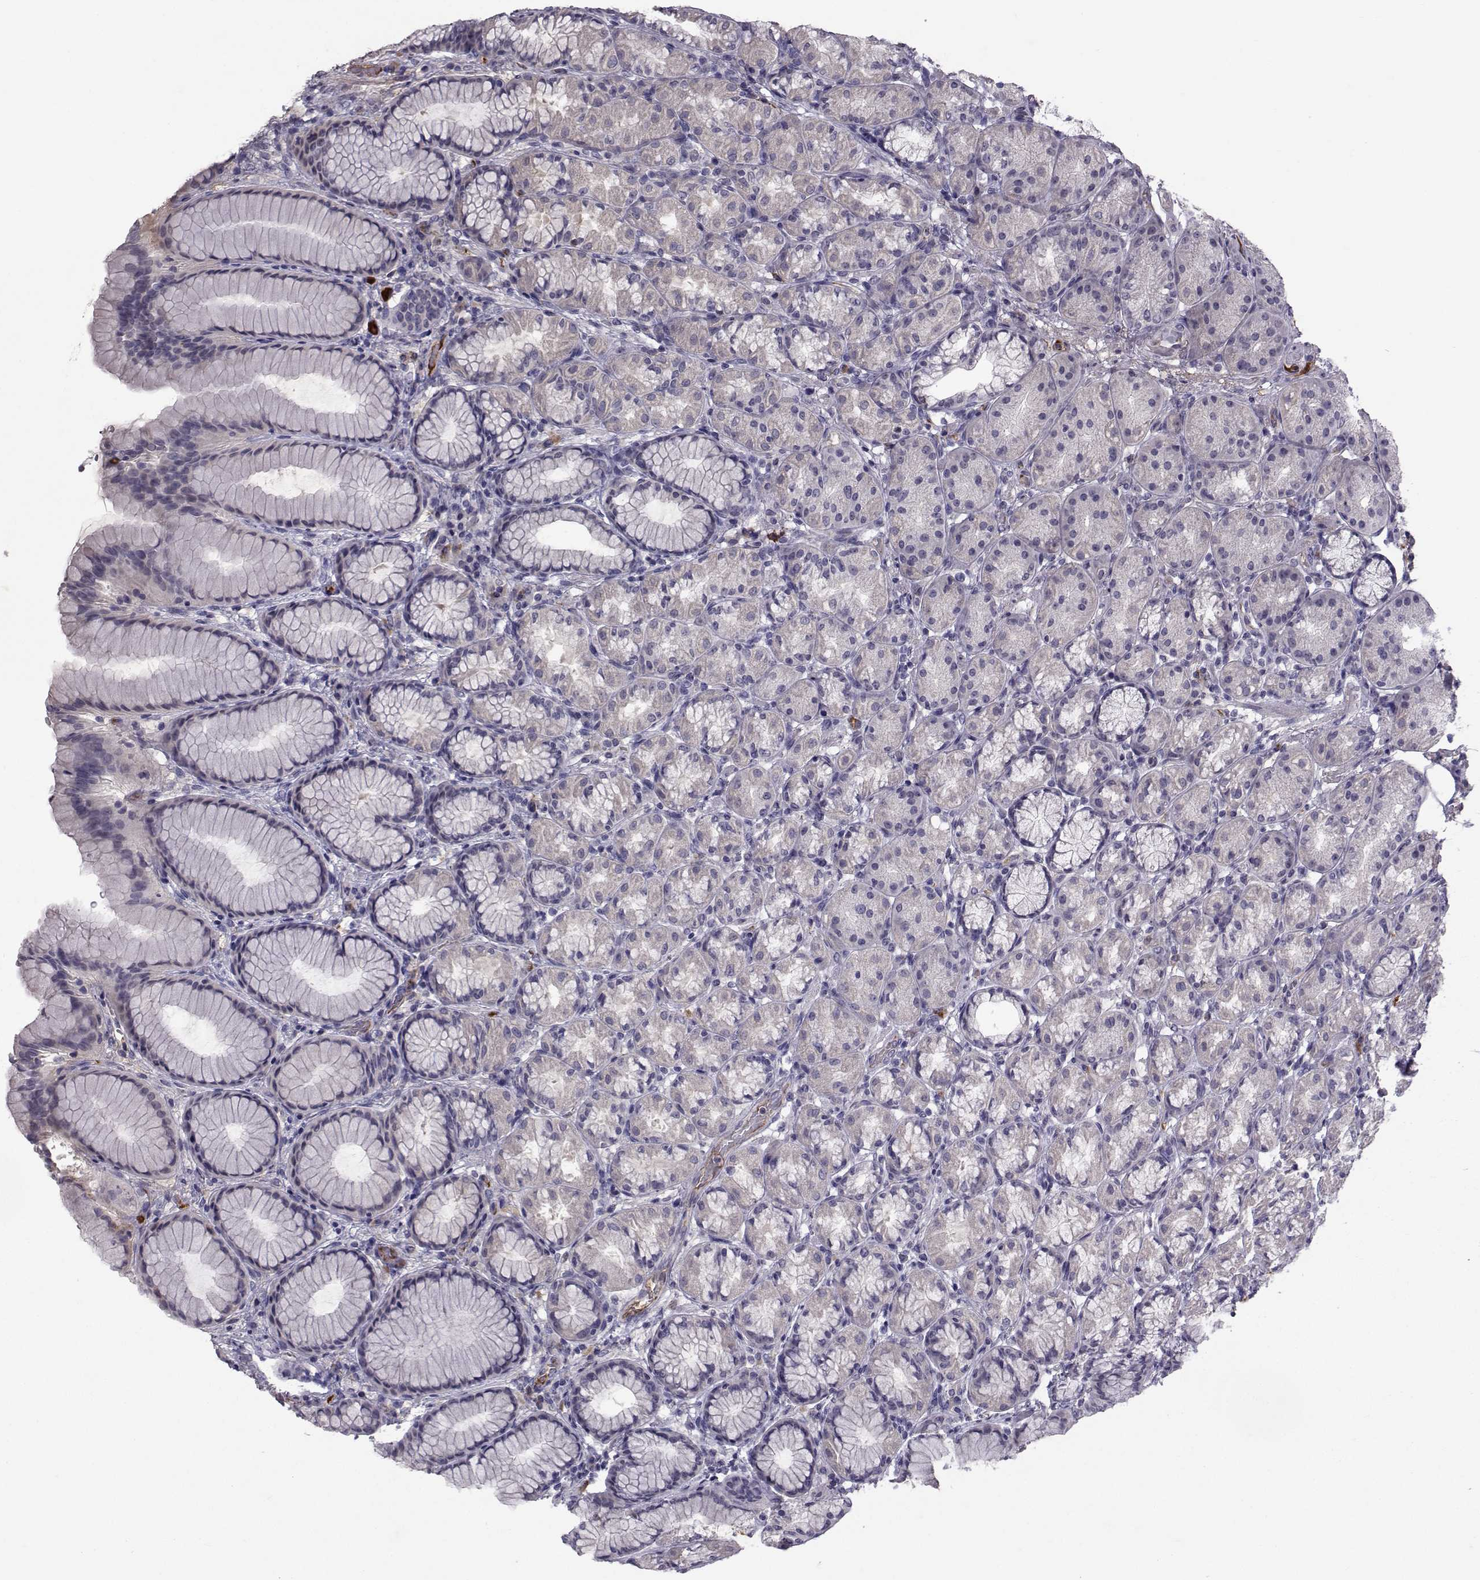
{"staining": {"intensity": "weak", "quantity": "<25%", "location": "cytoplasmic/membranous"}, "tissue": "stomach", "cell_type": "Glandular cells", "image_type": "normal", "snomed": [{"axis": "morphology", "description": "Normal tissue, NOS"}, {"axis": "morphology", "description": "Adenocarcinoma, NOS"}, {"axis": "topography", "description": "Stomach"}], "caption": "Immunohistochemistry (IHC) of normal human stomach demonstrates no positivity in glandular cells. The staining is performed using DAB brown chromogen with nuclei counter-stained in using hematoxylin.", "gene": "TNFRSF11B", "patient": {"sex": "female", "age": 79}}